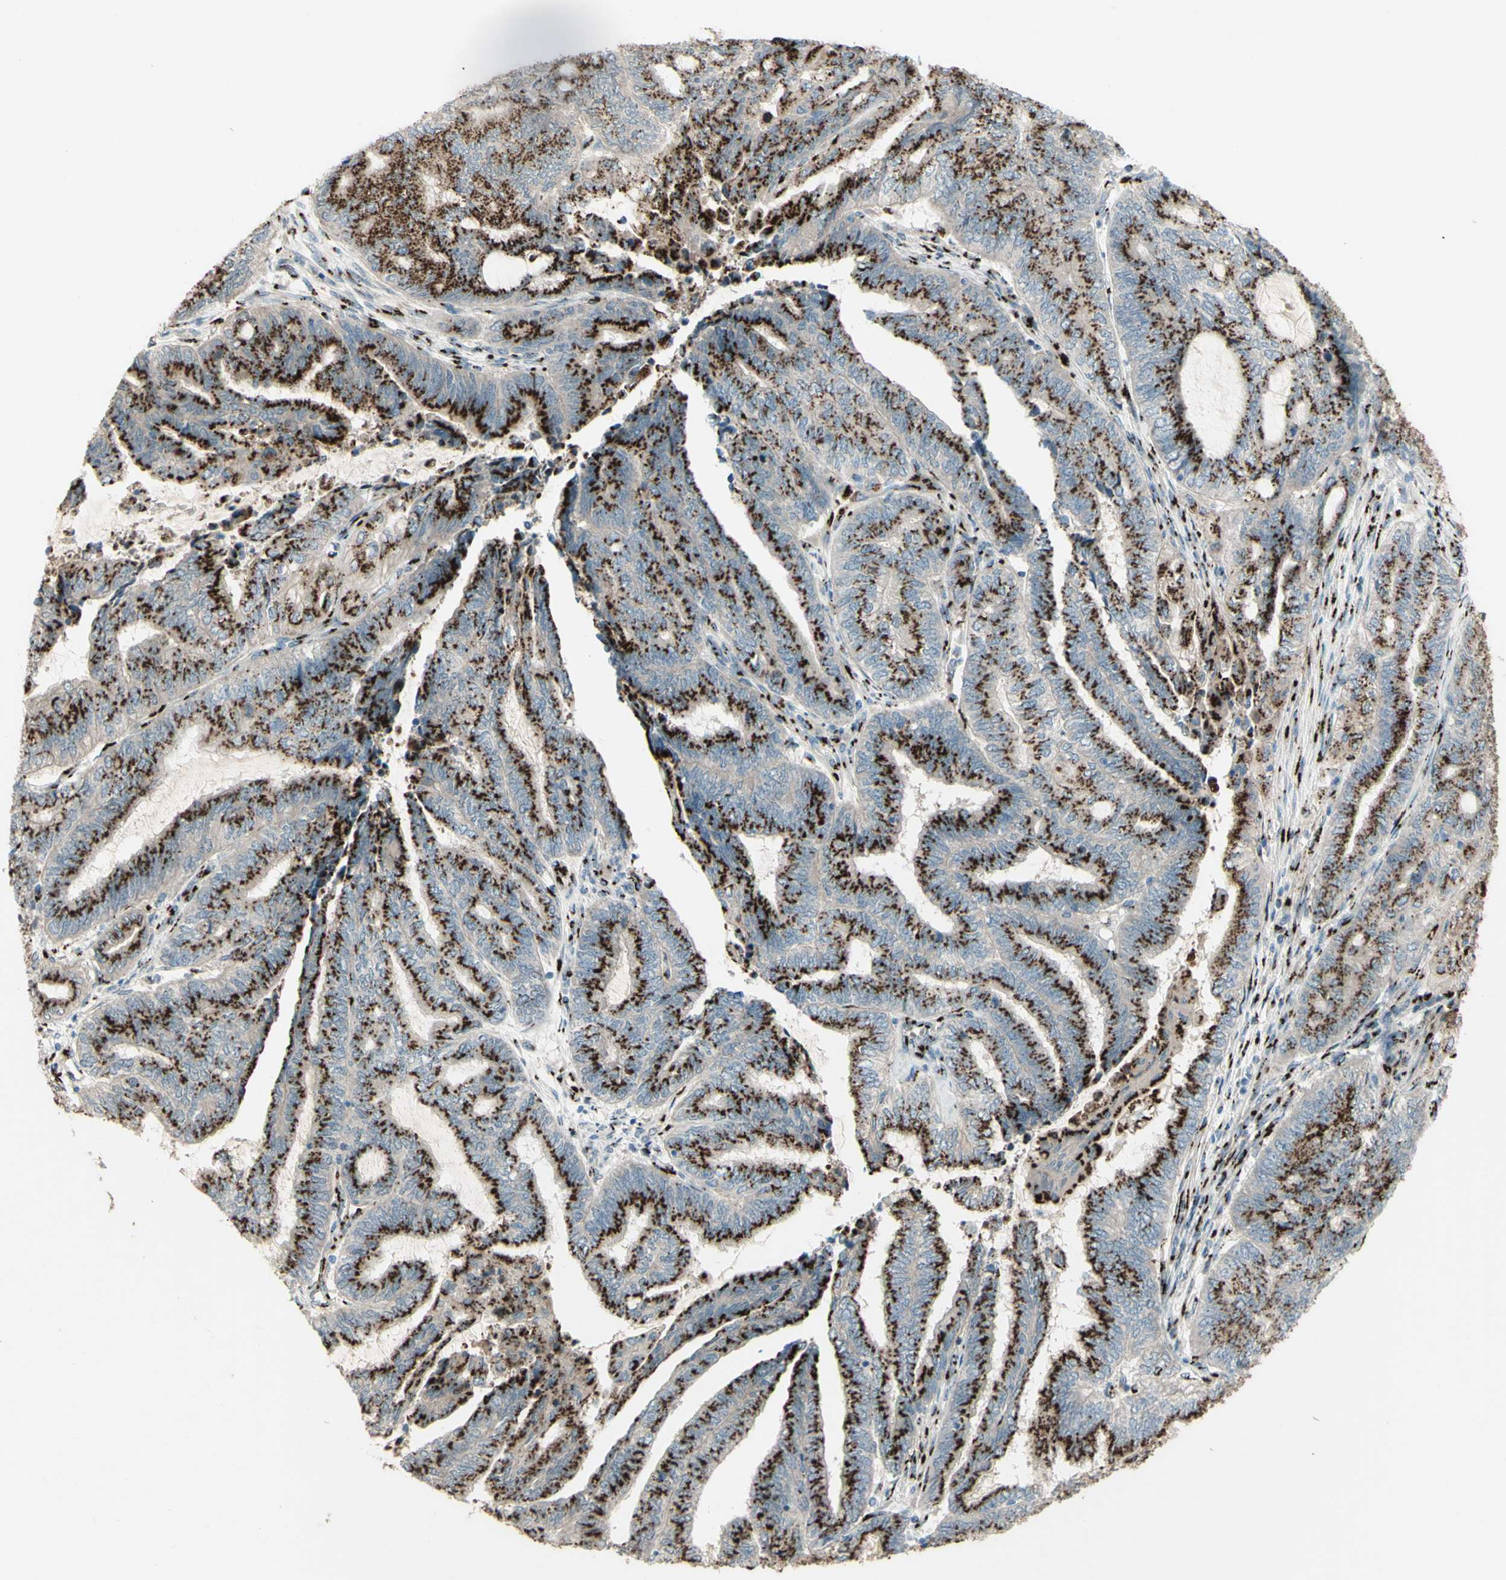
{"staining": {"intensity": "strong", "quantity": ">75%", "location": "cytoplasmic/membranous"}, "tissue": "endometrial cancer", "cell_type": "Tumor cells", "image_type": "cancer", "snomed": [{"axis": "morphology", "description": "Adenocarcinoma, NOS"}, {"axis": "topography", "description": "Uterus"}, {"axis": "topography", "description": "Endometrium"}], "caption": "Protein expression by immunohistochemistry shows strong cytoplasmic/membranous staining in approximately >75% of tumor cells in endometrial cancer.", "gene": "BPNT2", "patient": {"sex": "female", "age": 70}}